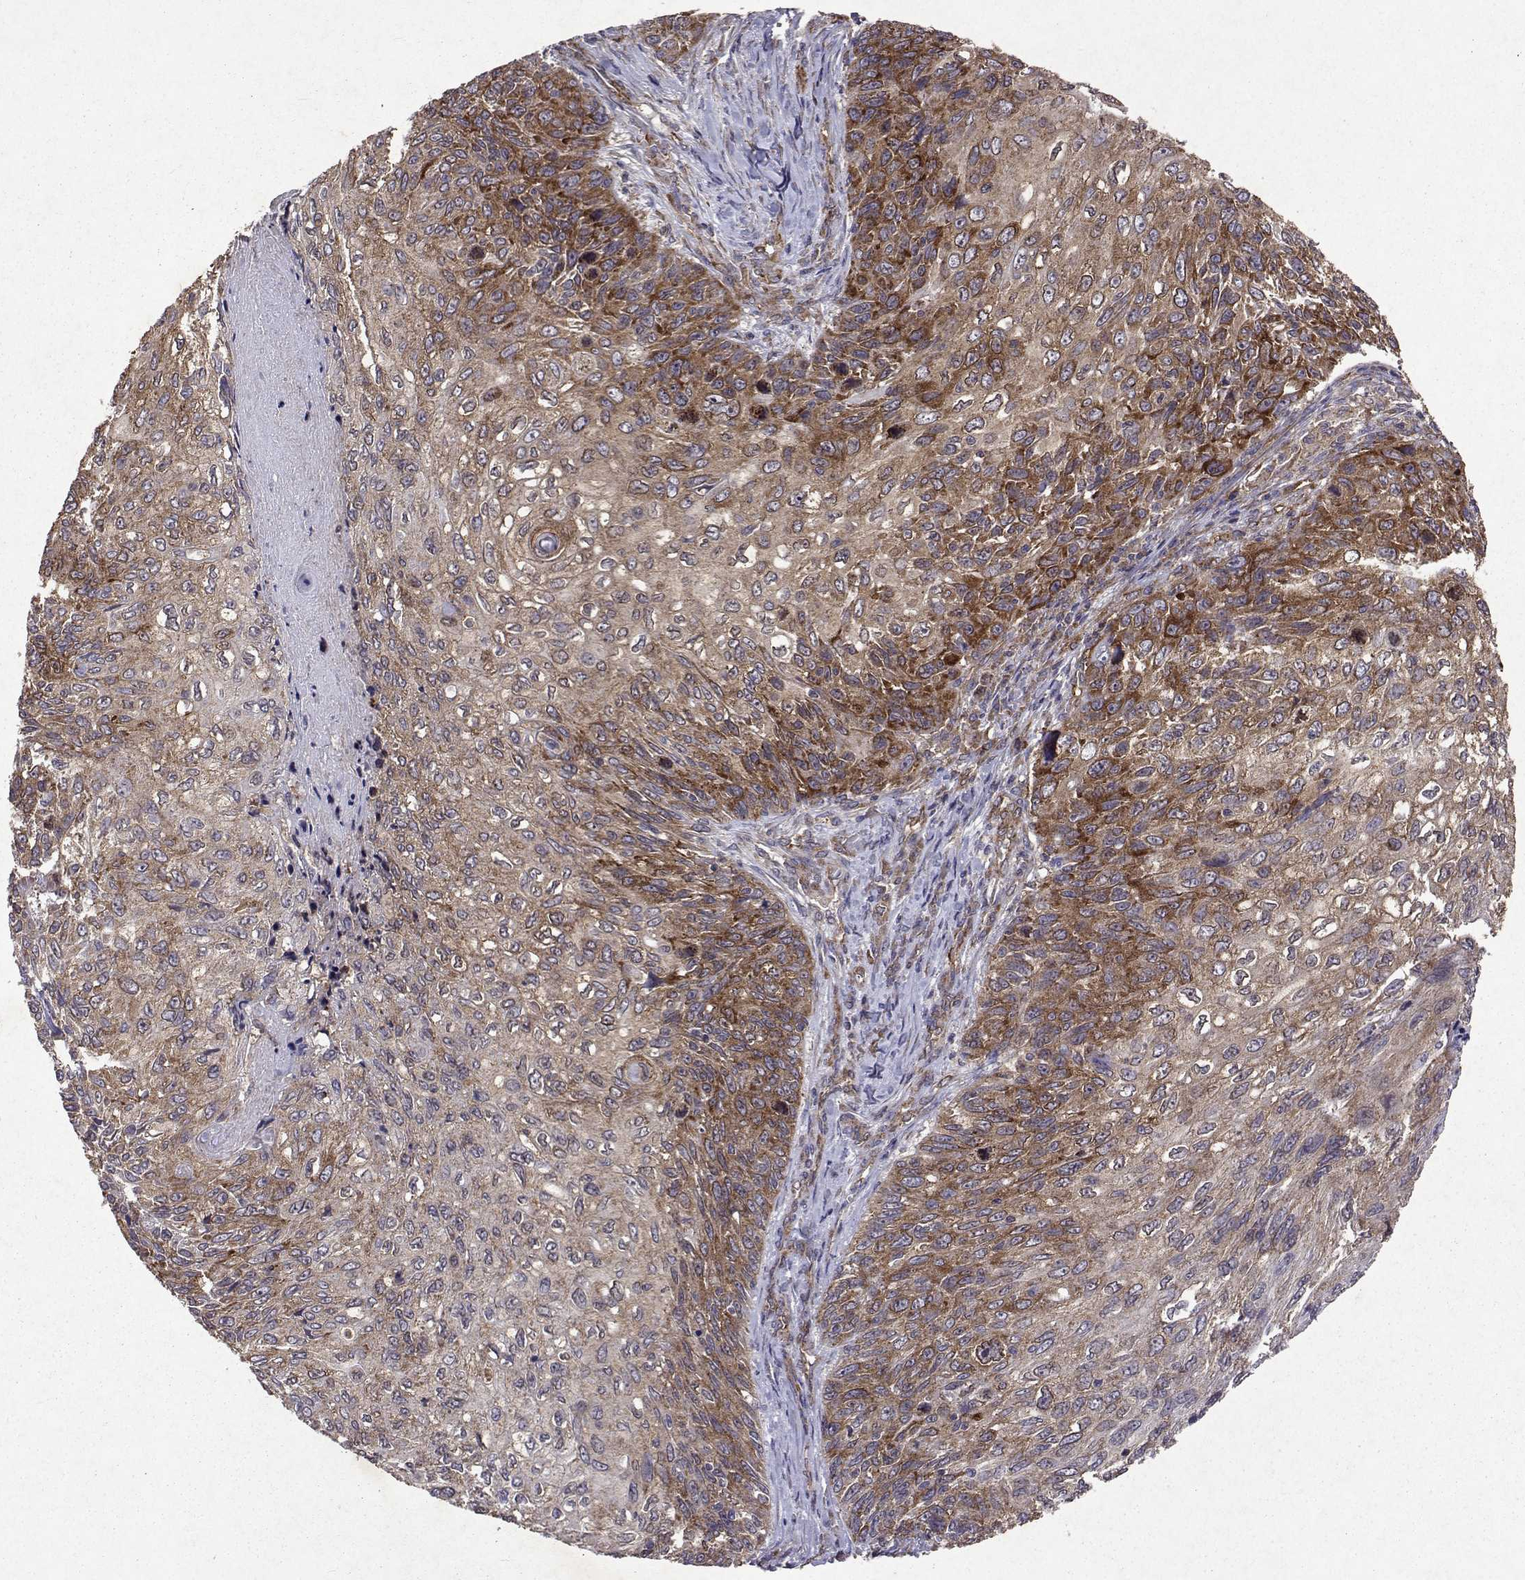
{"staining": {"intensity": "moderate", "quantity": "25%-75%", "location": "cytoplasmic/membranous"}, "tissue": "skin cancer", "cell_type": "Tumor cells", "image_type": "cancer", "snomed": [{"axis": "morphology", "description": "Squamous cell carcinoma, NOS"}, {"axis": "topography", "description": "Skin"}], "caption": "Immunohistochemistry (IHC) photomicrograph of neoplastic tissue: human skin cancer (squamous cell carcinoma) stained using immunohistochemistry (IHC) demonstrates medium levels of moderate protein expression localized specifically in the cytoplasmic/membranous of tumor cells, appearing as a cytoplasmic/membranous brown color.", "gene": "TARBP2", "patient": {"sex": "male", "age": 92}}